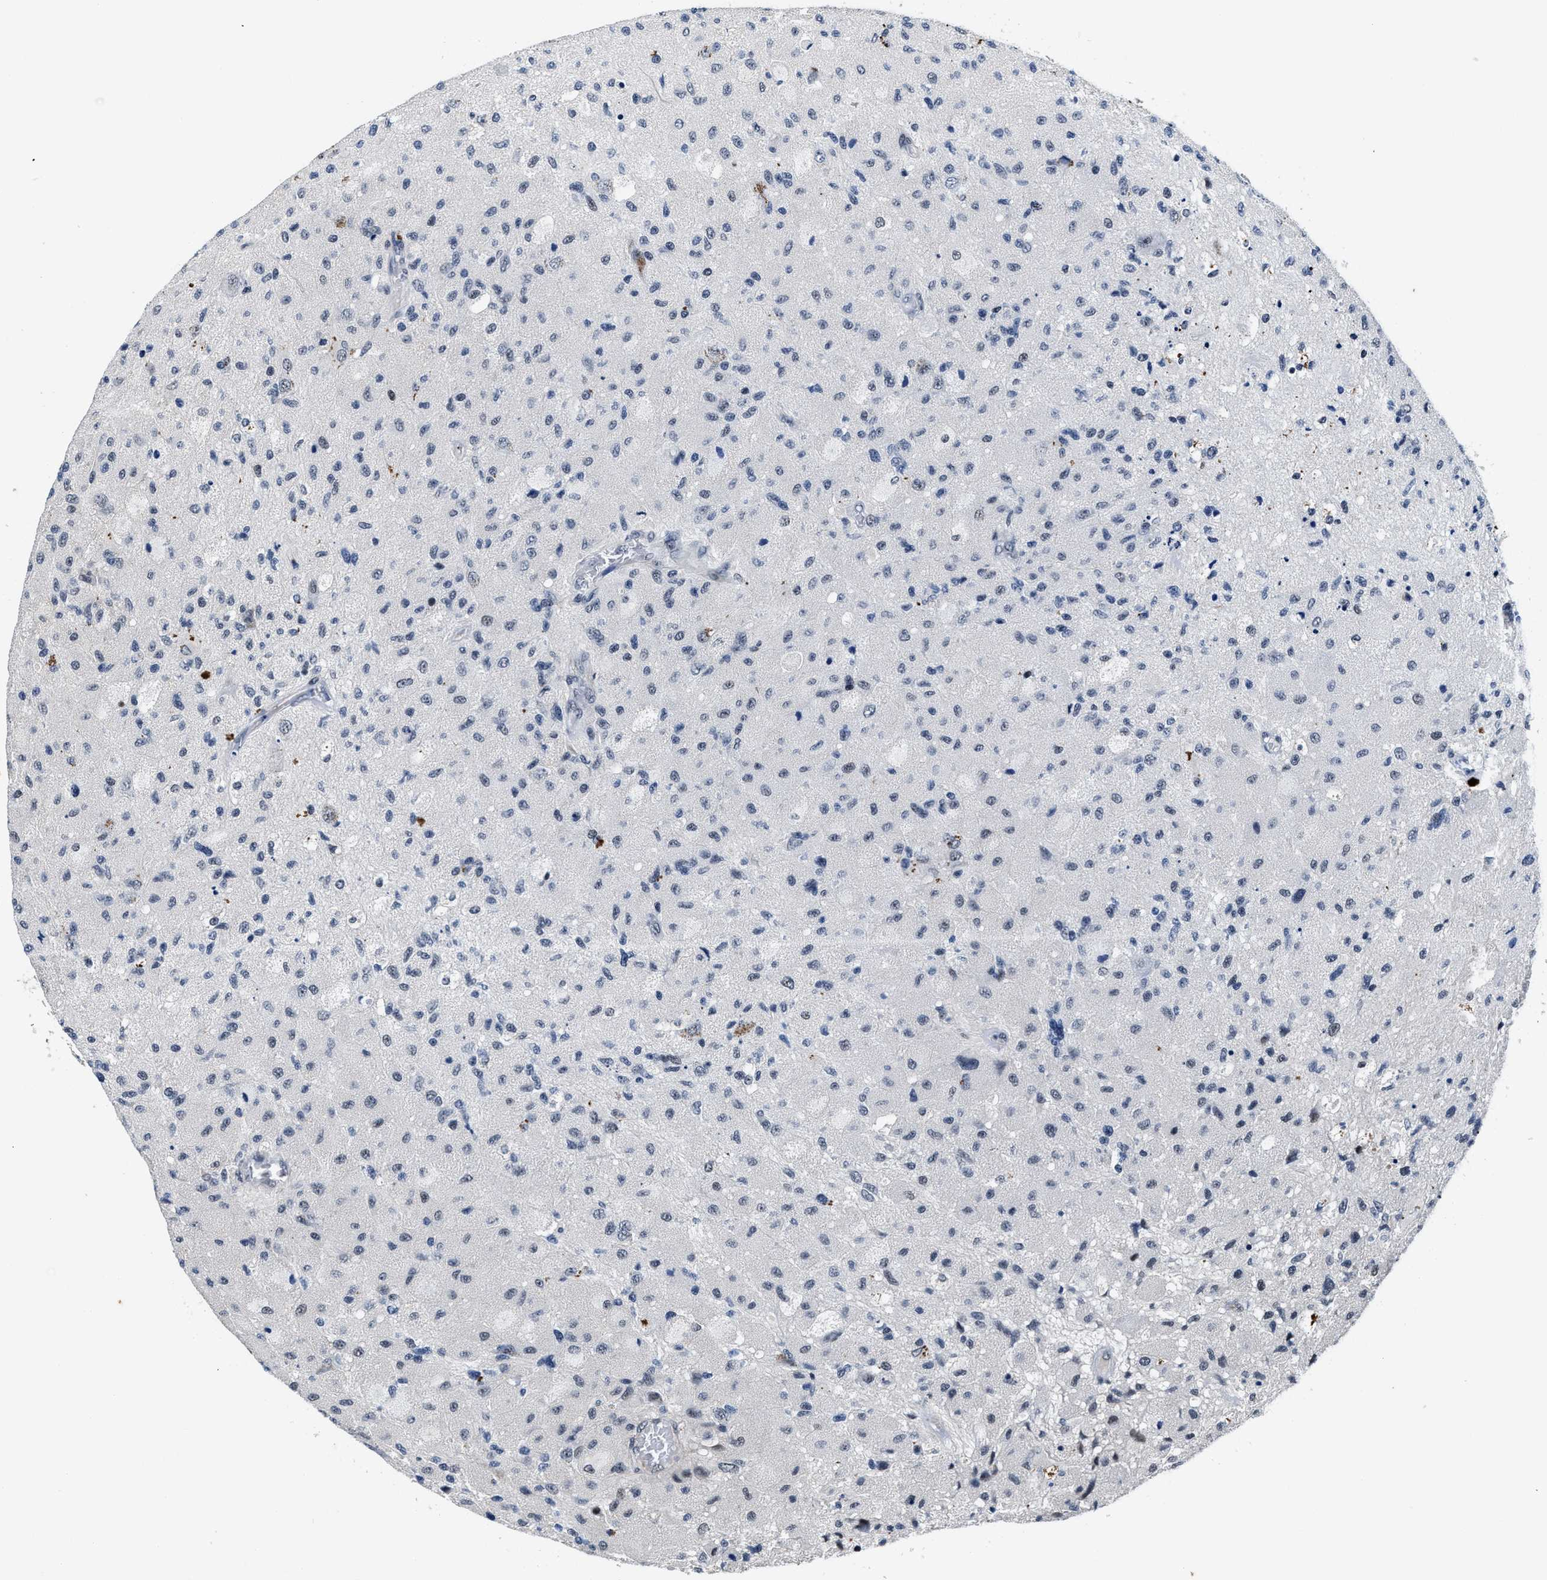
{"staining": {"intensity": "negative", "quantity": "none", "location": "none"}, "tissue": "glioma", "cell_type": "Tumor cells", "image_type": "cancer", "snomed": [{"axis": "morphology", "description": "Normal tissue, NOS"}, {"axis": "morphology", "description": "Glioma, malignant, High grade"}, {"axis": "topography", "description": "Cerebral cortex"}], "caption": "DAB (3,3'-diaminobenzidine) immunohistochemical staining of human malignant glioma (high-grade) reveals no significant expression in tumor cells.", "gene": "ZNF233", "patient": {"sex": "male", "age": 77}}